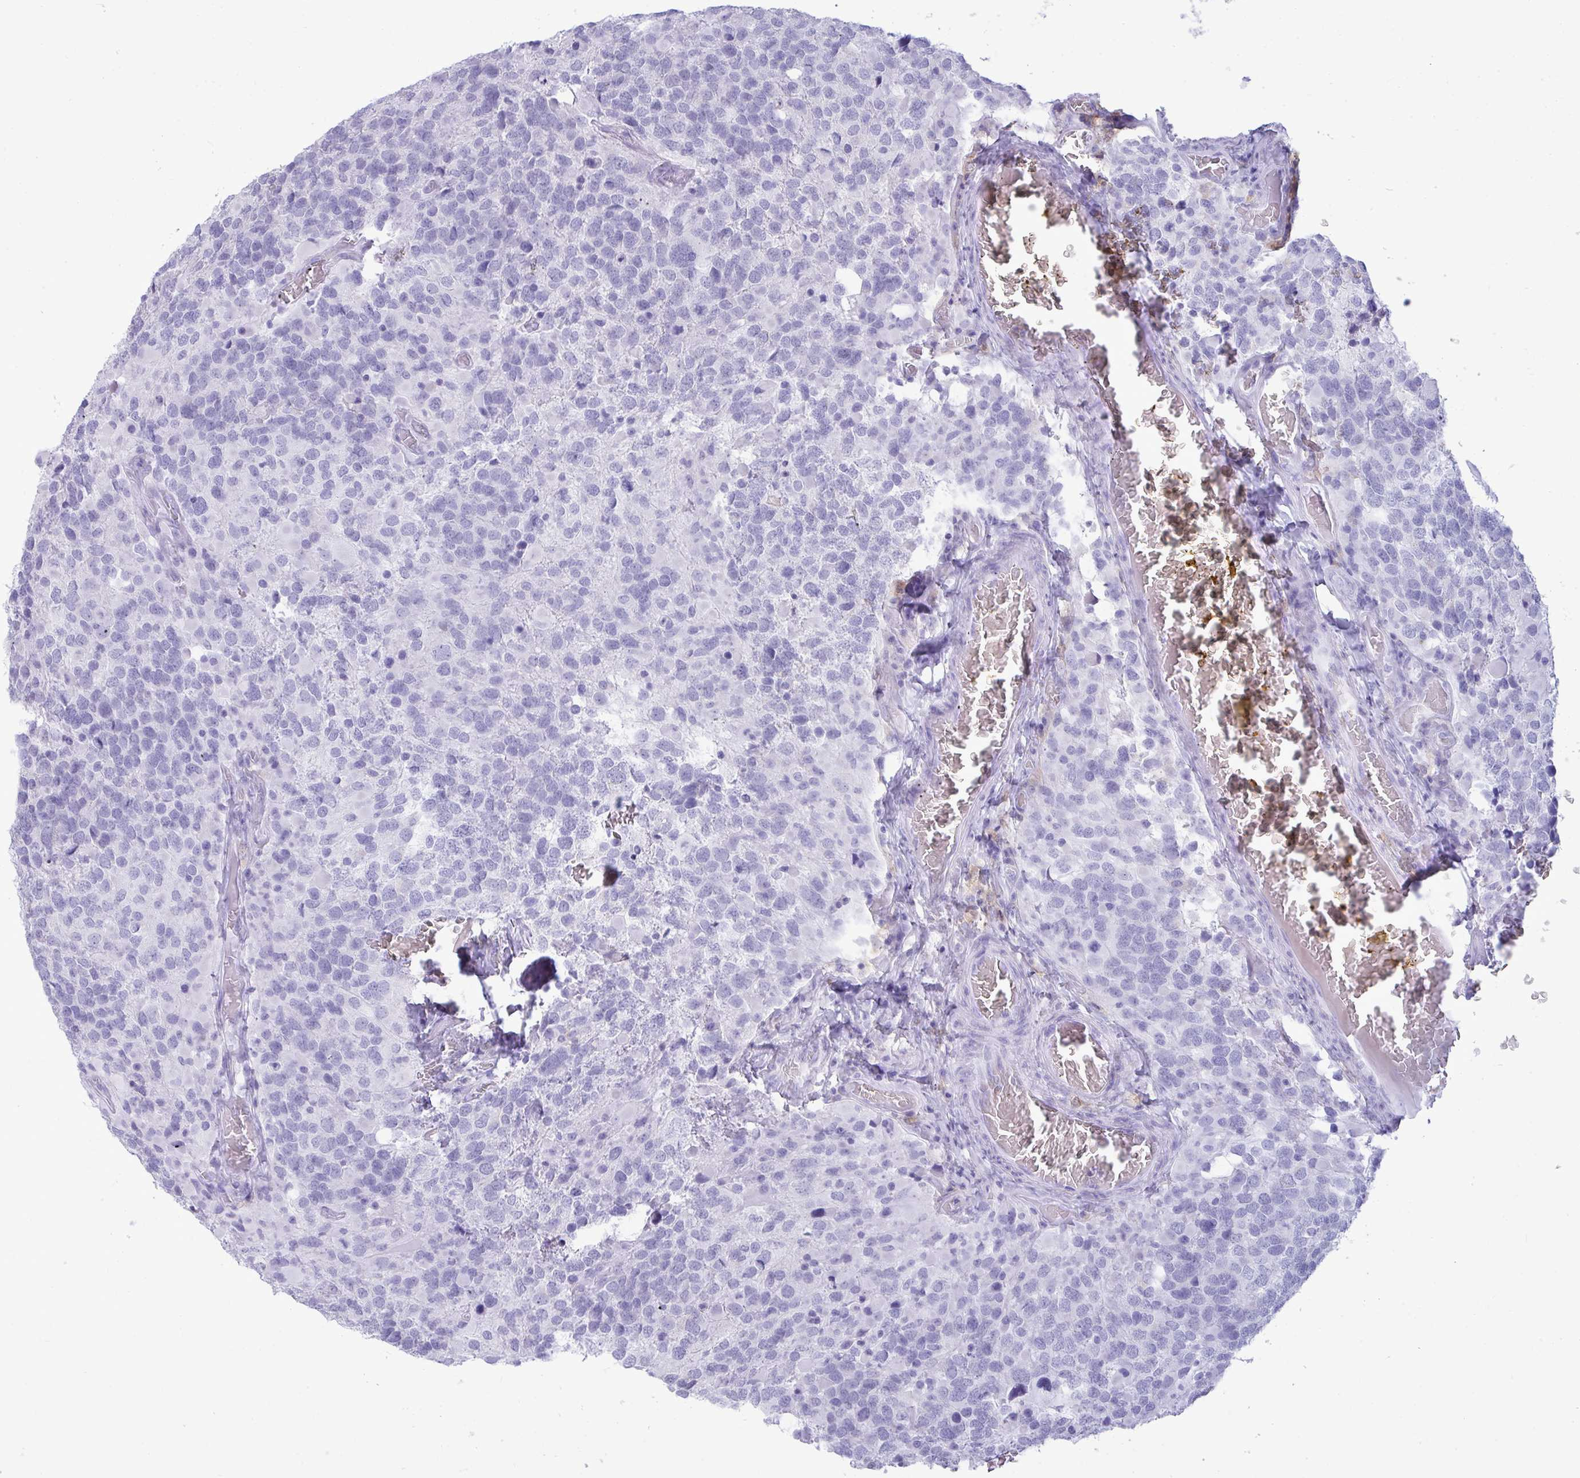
{"staining": {"intensity": "negative", "quantity": "none", "location": "none"}, "tissue": "glioma", "cell_type": "Tumor cells", "image_type": "cancer", "snomed": [{"axis": "morphology", "description": "Glioma, malignant, High grade"}, {"axis": "topography", "description": "Brain"}], "caption": "This is a image of immunohistochemistry (IHC) staining of glioma, which shows no staining in tumor cells.", "gene": "ANKRD60", "patient": {"sex": "female", "age": 40}}